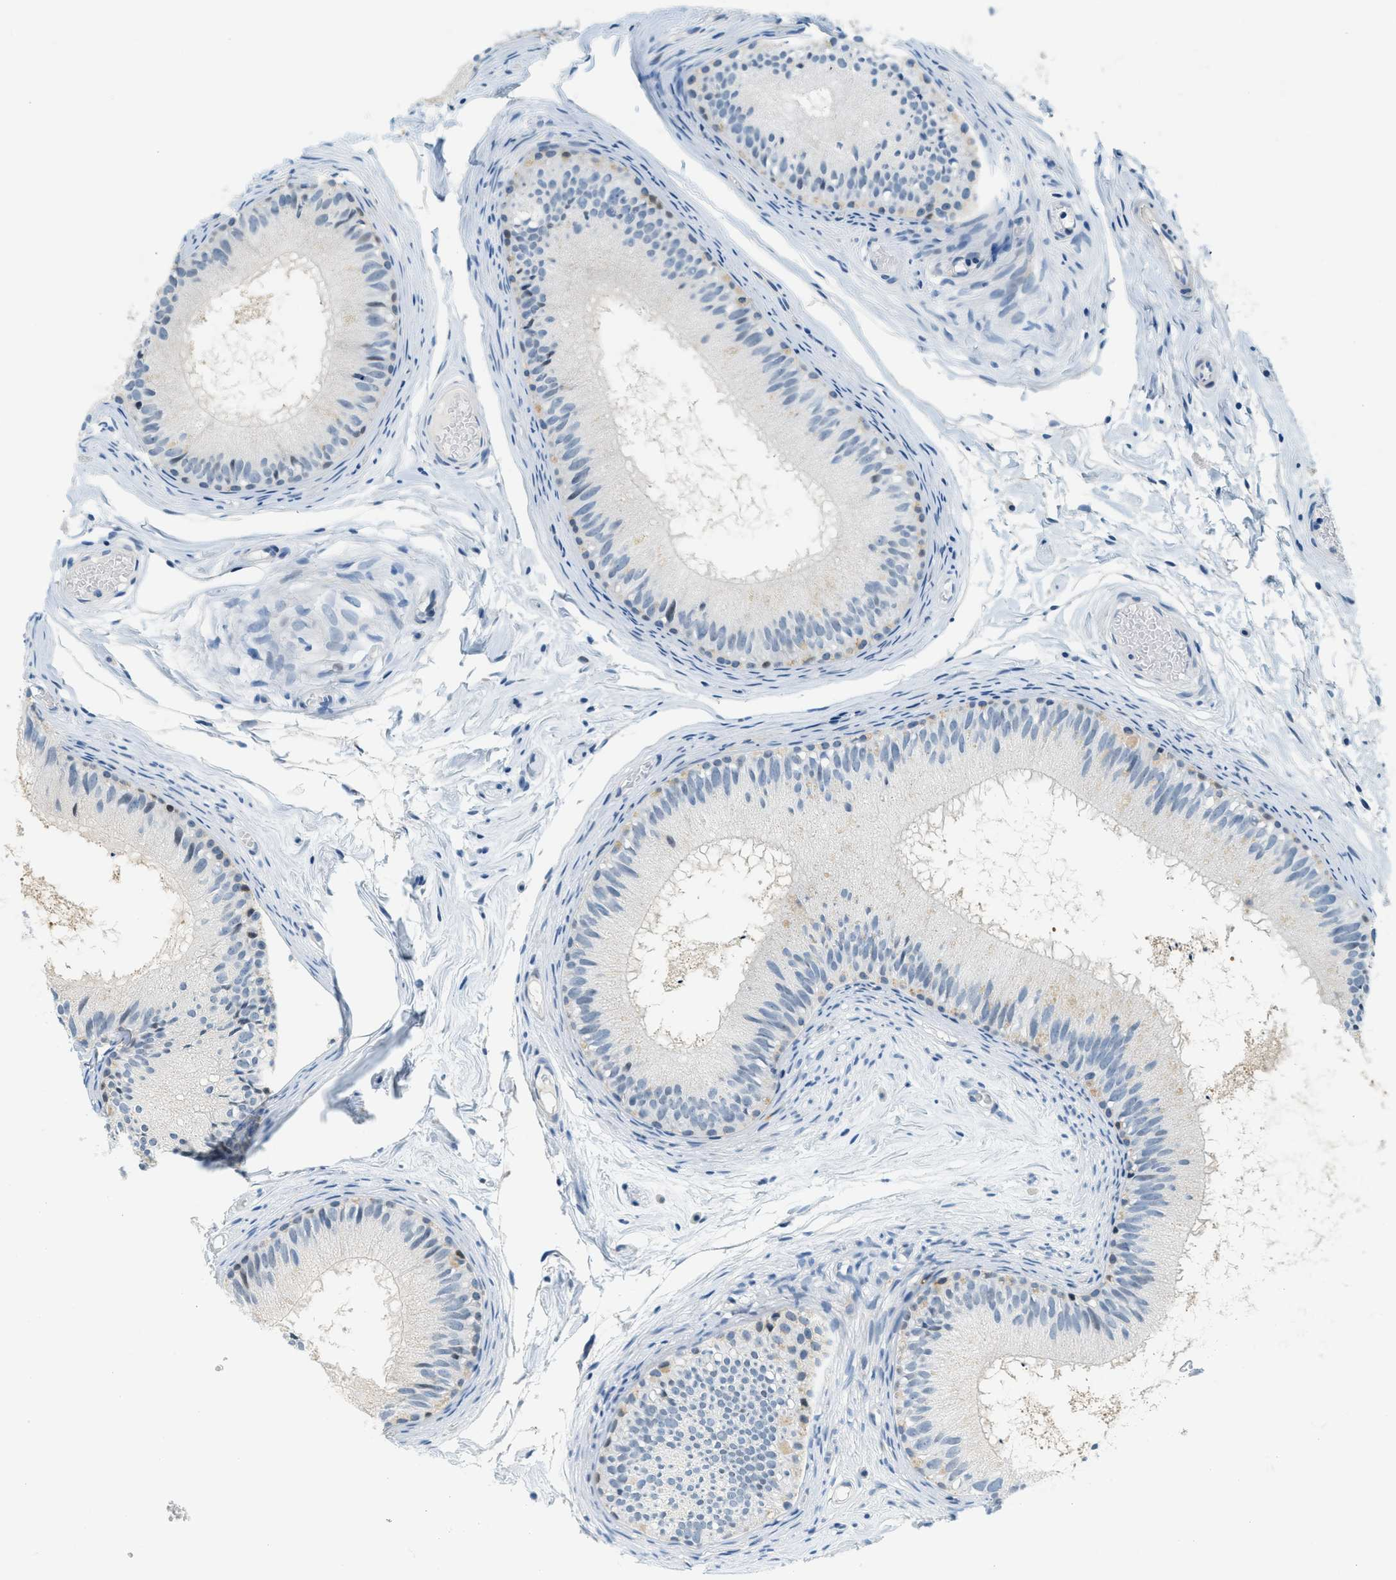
{"staining": {"intensity": "negative", "quantity": "none", "location": "none"}, "tissue": "epididymis", "cell_type": "Glandular cells", "image_type": "normal", "snomed": [{"axis": "morphology", "description": "Normal tissue, NOS"}, {"axis": "topography", "description": "Epididymis"}], "caption": "A high-resolution histopathology image shows immunohistochemistry (IHC) staining of normal epididymis, which displays no significant staining in glandular cells.", "gene": "CYP4X1", "patient": {"sex": "male", "age": 46}}